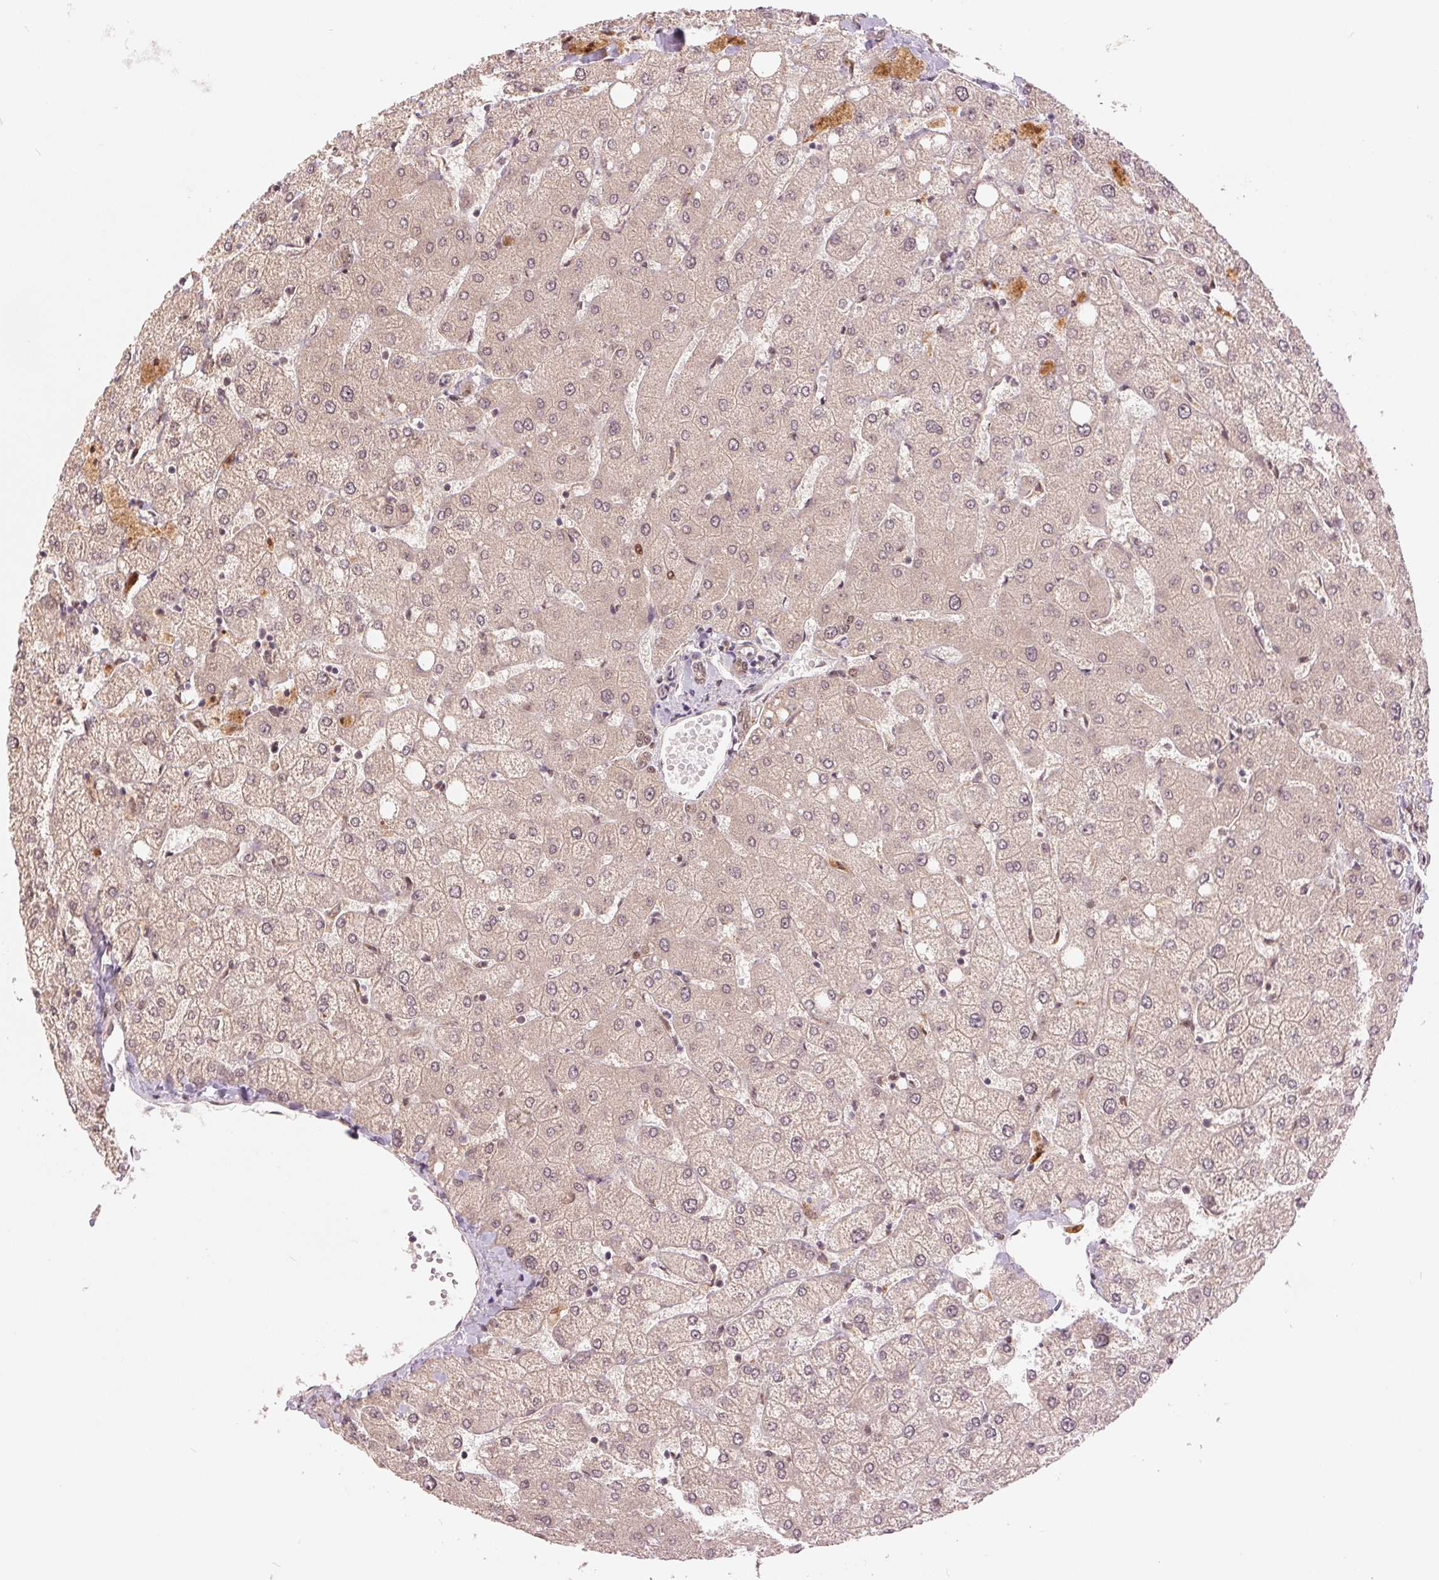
{"staining": {"intensity": "weak", "quantity": "<25%", "location": "nuclear"}, "tissue": "liver", "cell_type": "Cholangiocytes", "image_type": "normal", "snomed": [{"axis": "morphology", "description": "Normal tissue, NOS"}, {"axis": "topography", "description": "Liver"}], "caption": "The micrograph shows no staining of cholangiocytes in unremarkable liver. (DAB (3,3'-diaminobenzidine) immunohistochemistry (IHC) with hematoxylin counter stain).", "gene": "ERI3", "patient": {"sex": "female", "age": 54}}